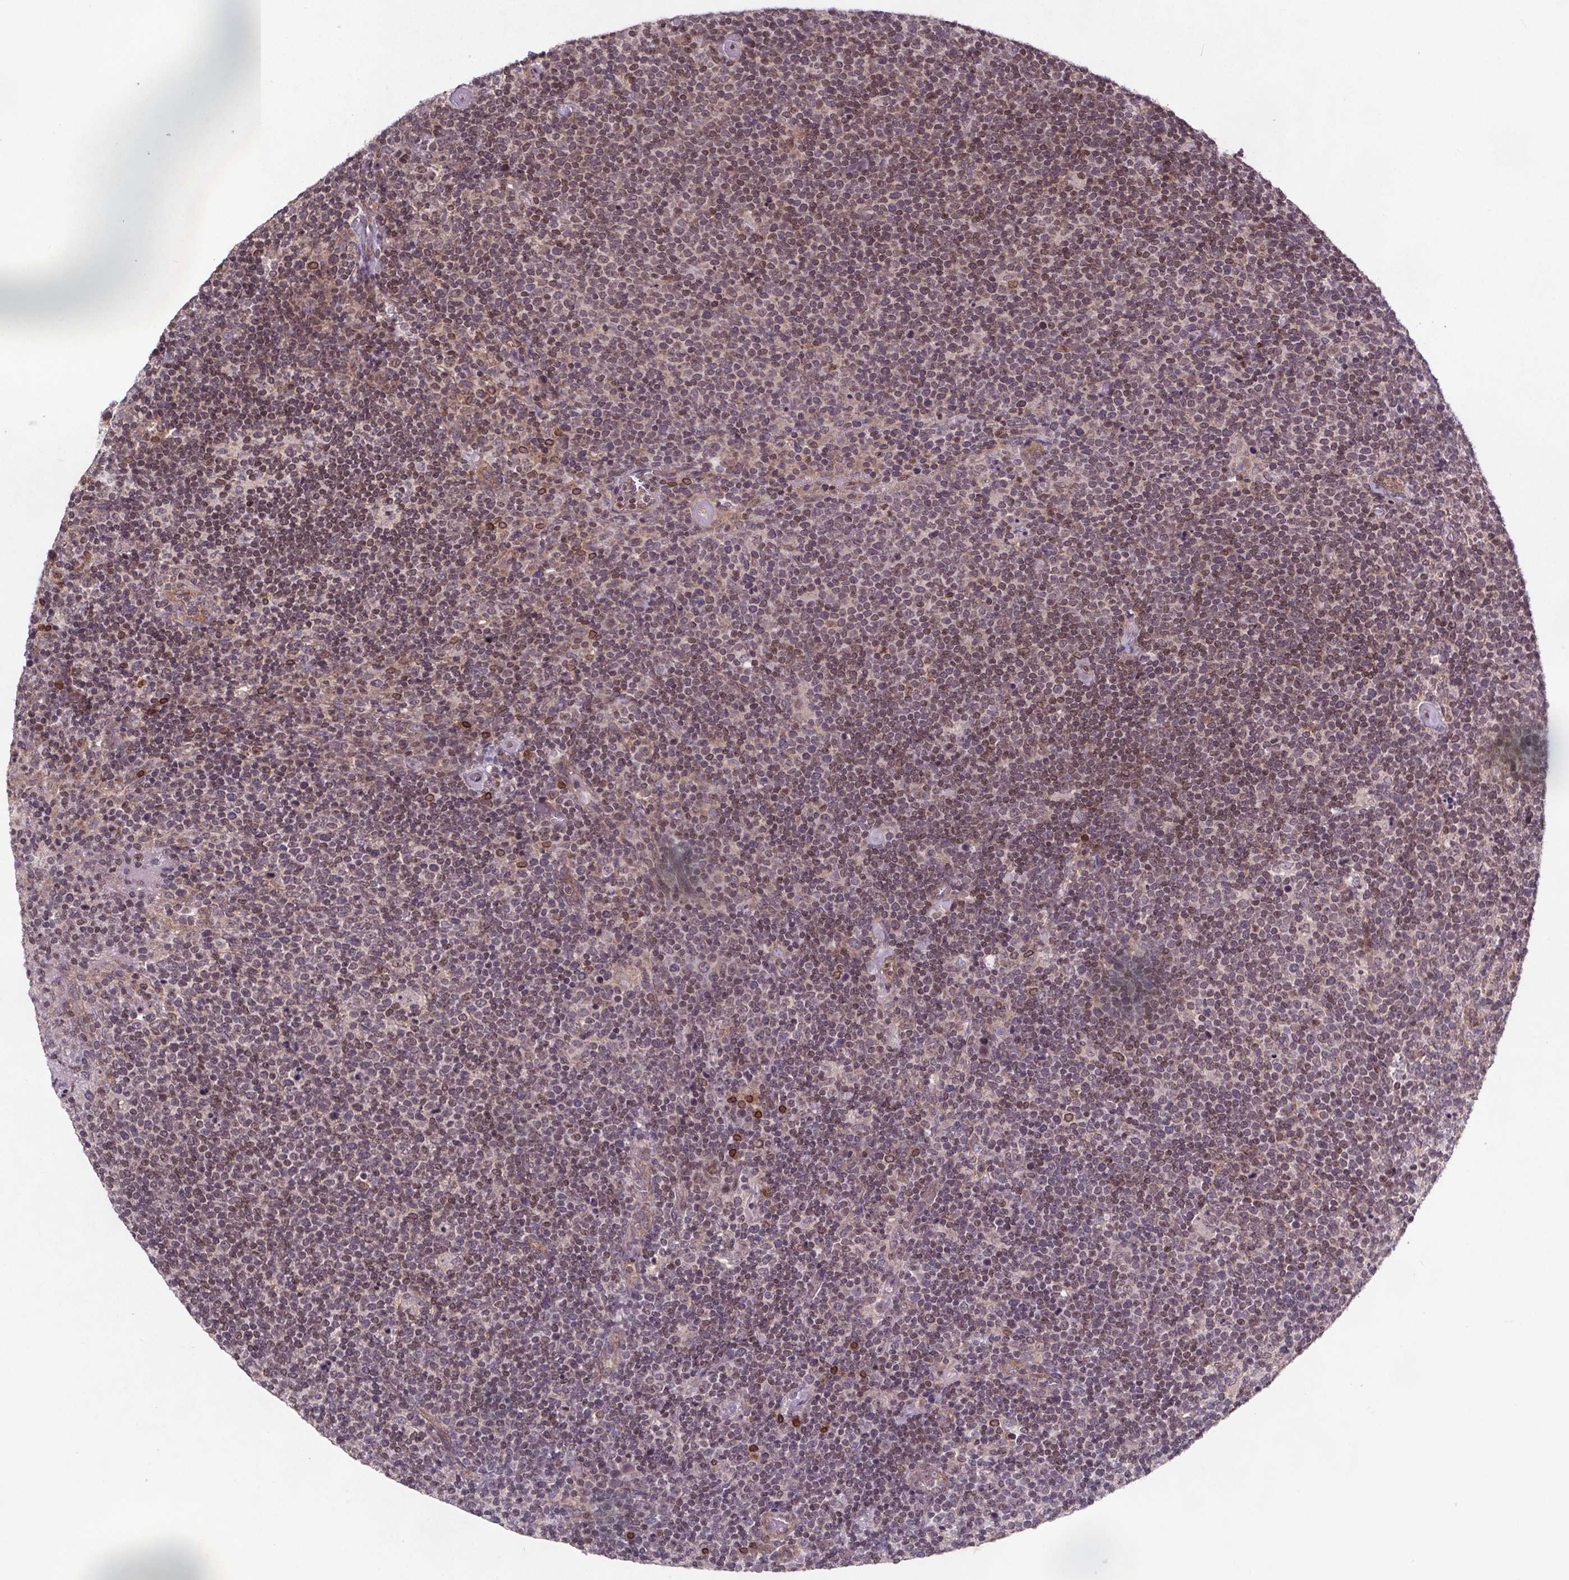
{"staining": {"intensity": "moderate", "quantity": "<25%", "location": "nuclear"}, "tissue": "lymphoma", "cell_type": "Tumor cells", "image_type": "cancer", "snomed": [{"axis": "morphology", "description": "Malignant lymphoma, non-Hodgkin's type, High grade"}, {"axis": "topography", "description": "Lymph node"}], "caption": "Moderate nuclear protein staining is seen in approximately <25% of tumor cells in lymphoma. Using DAB (3,3'-diaminobenzidine) (brown) and hematoxylin (blue) stains, captured at high magnification using brightfield microscopy.", "gene": "STRN3", "patient": {"sex": "male", "age": 61}}